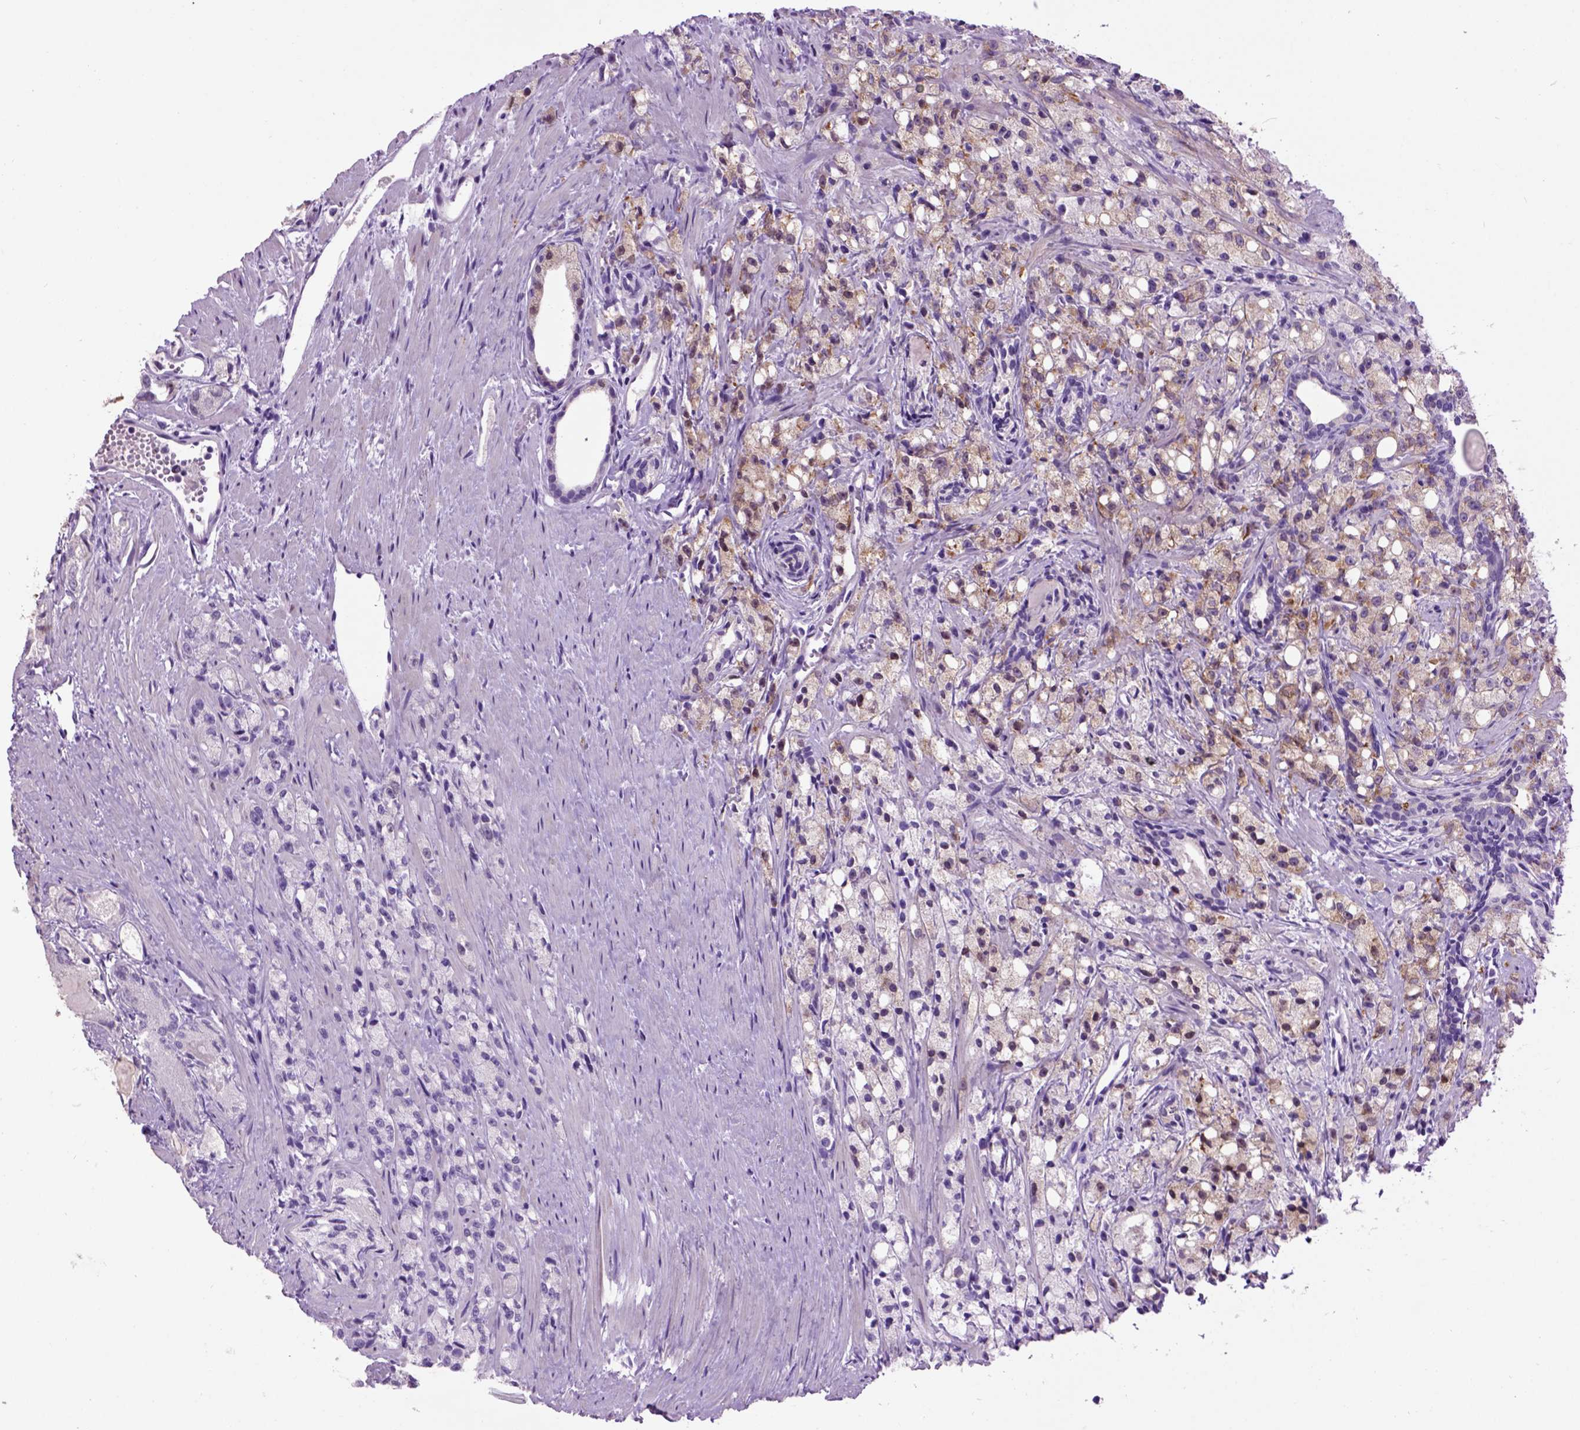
{"staining": {"intensity": "weak", "quantity": "25%-75%", "location": "cytoplasmic/membranous"}, "tissue": "prostate cancer", "cell_type": "Tumor cells", "image_type": "cancer", "snomed": [{"axis": "morphology", "description": "Adenocarcinoma, High grade"}, {"axis": "topography", "description": "Prostate"}], "caption": "A low amount of weak cytoplasmic/membranous positivity is present in about 25%-75% of tumor cells in adenocarcinoma (high-grade) (prostate) tissue. Using DAB (3,3'-diaminobenzidine) (brown) and hematoxylin (blue) stains, captured at high magnification using brightfield microscopy.", "gene": "MAPT", "patient": {"sex": "male", "age": 75}}